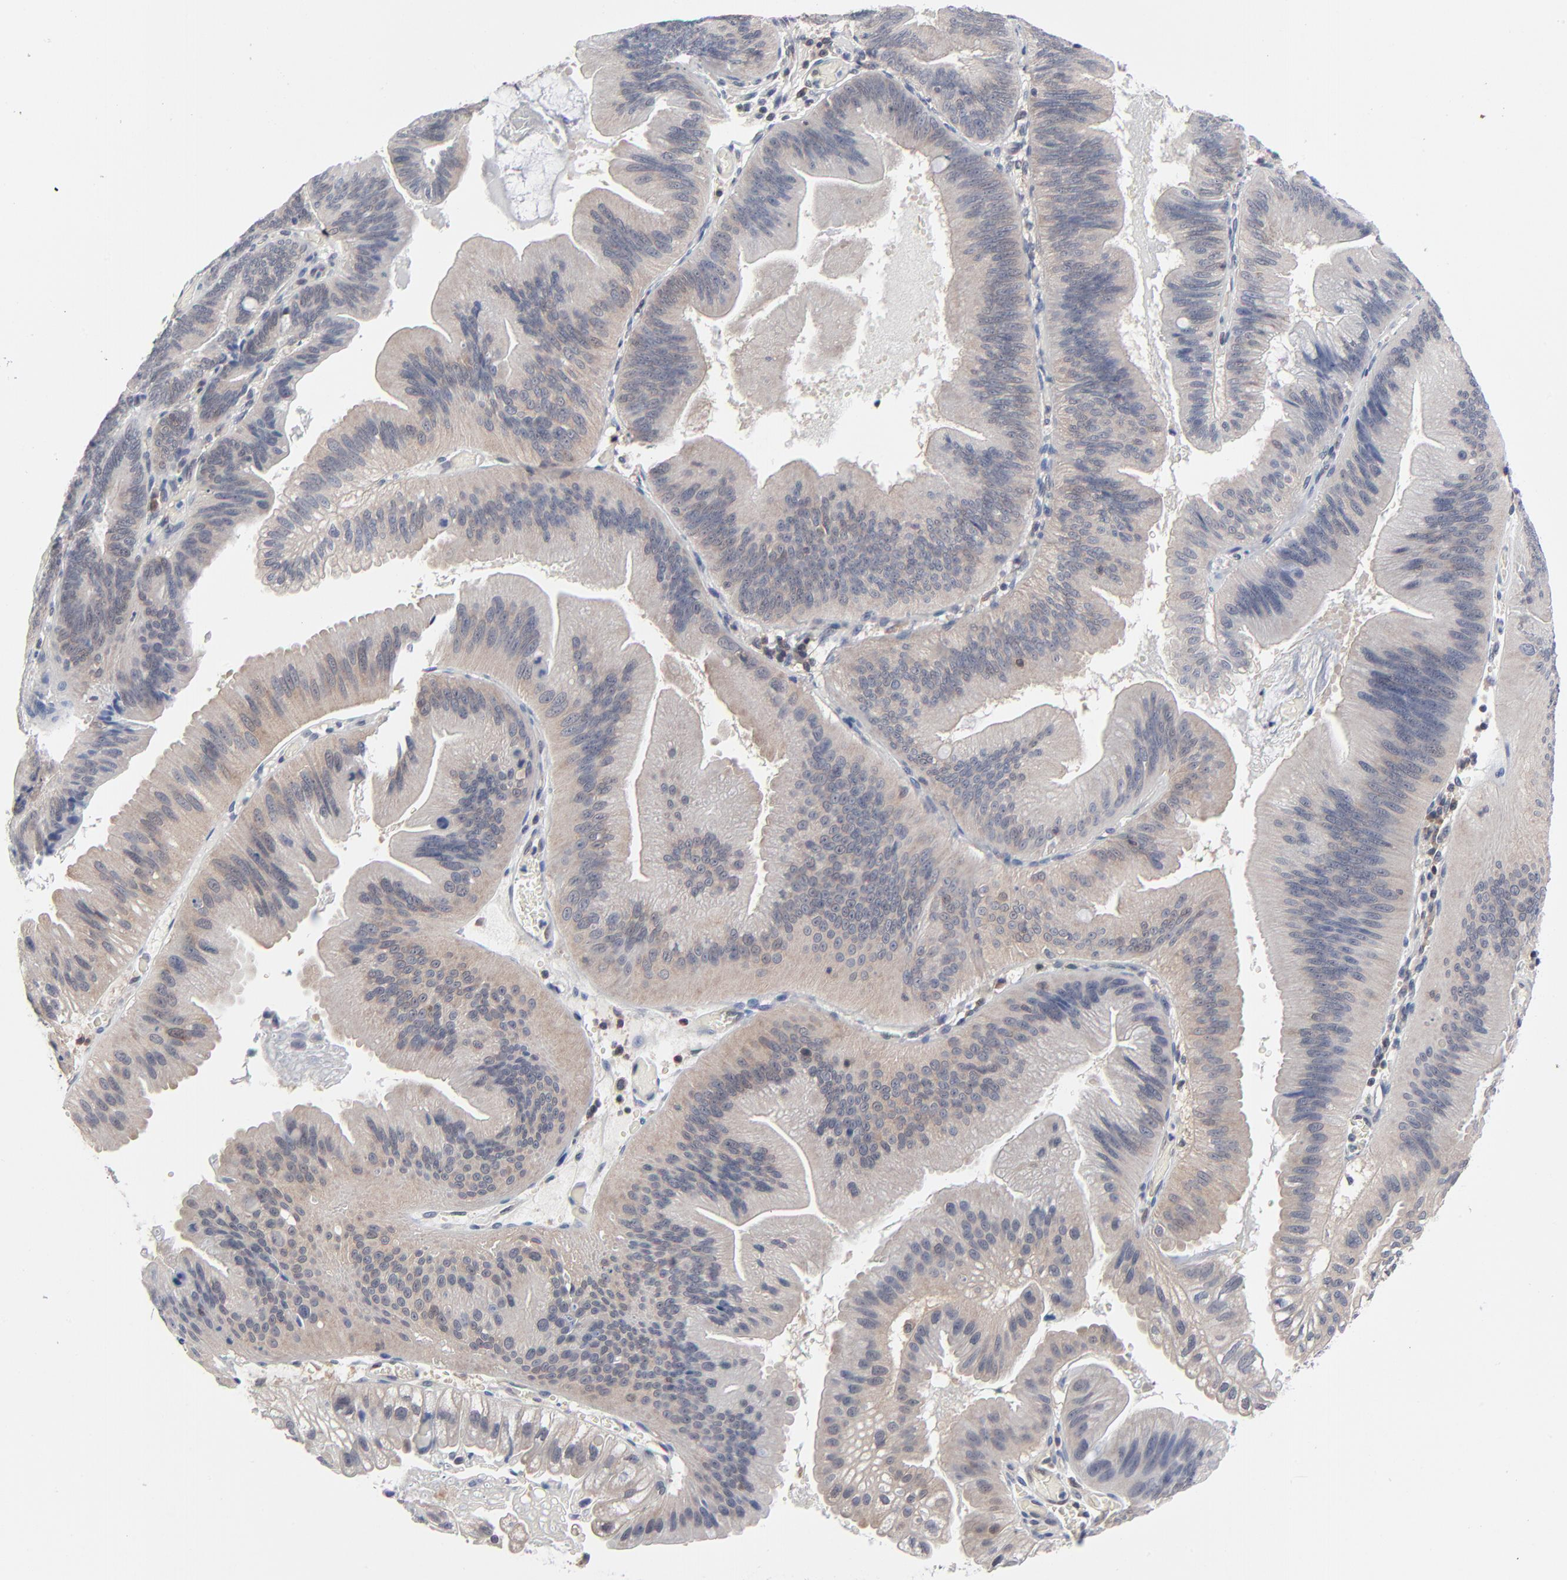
{"staining": {"intensity": "weak", "quantity": ">75%", "location": "cytoplasmic/membranous"}, "tissue": "pancreatic cancer", "cell_type": "Tumor cells", "image_type": "cancer", "snomed": [{"axis": "morphology", "description": "Adenocarcinoma, NOS"}, {"axis": "topography", "description": "Pancreas"}], "caption": "The immunohistochemical stain highlights weak cytoplasmic/membranous positivity in tumor cells of pancreatic cancer tissue.", "gene": "RPS6KB1", "patient": {"sex": "male", "age": 82}}